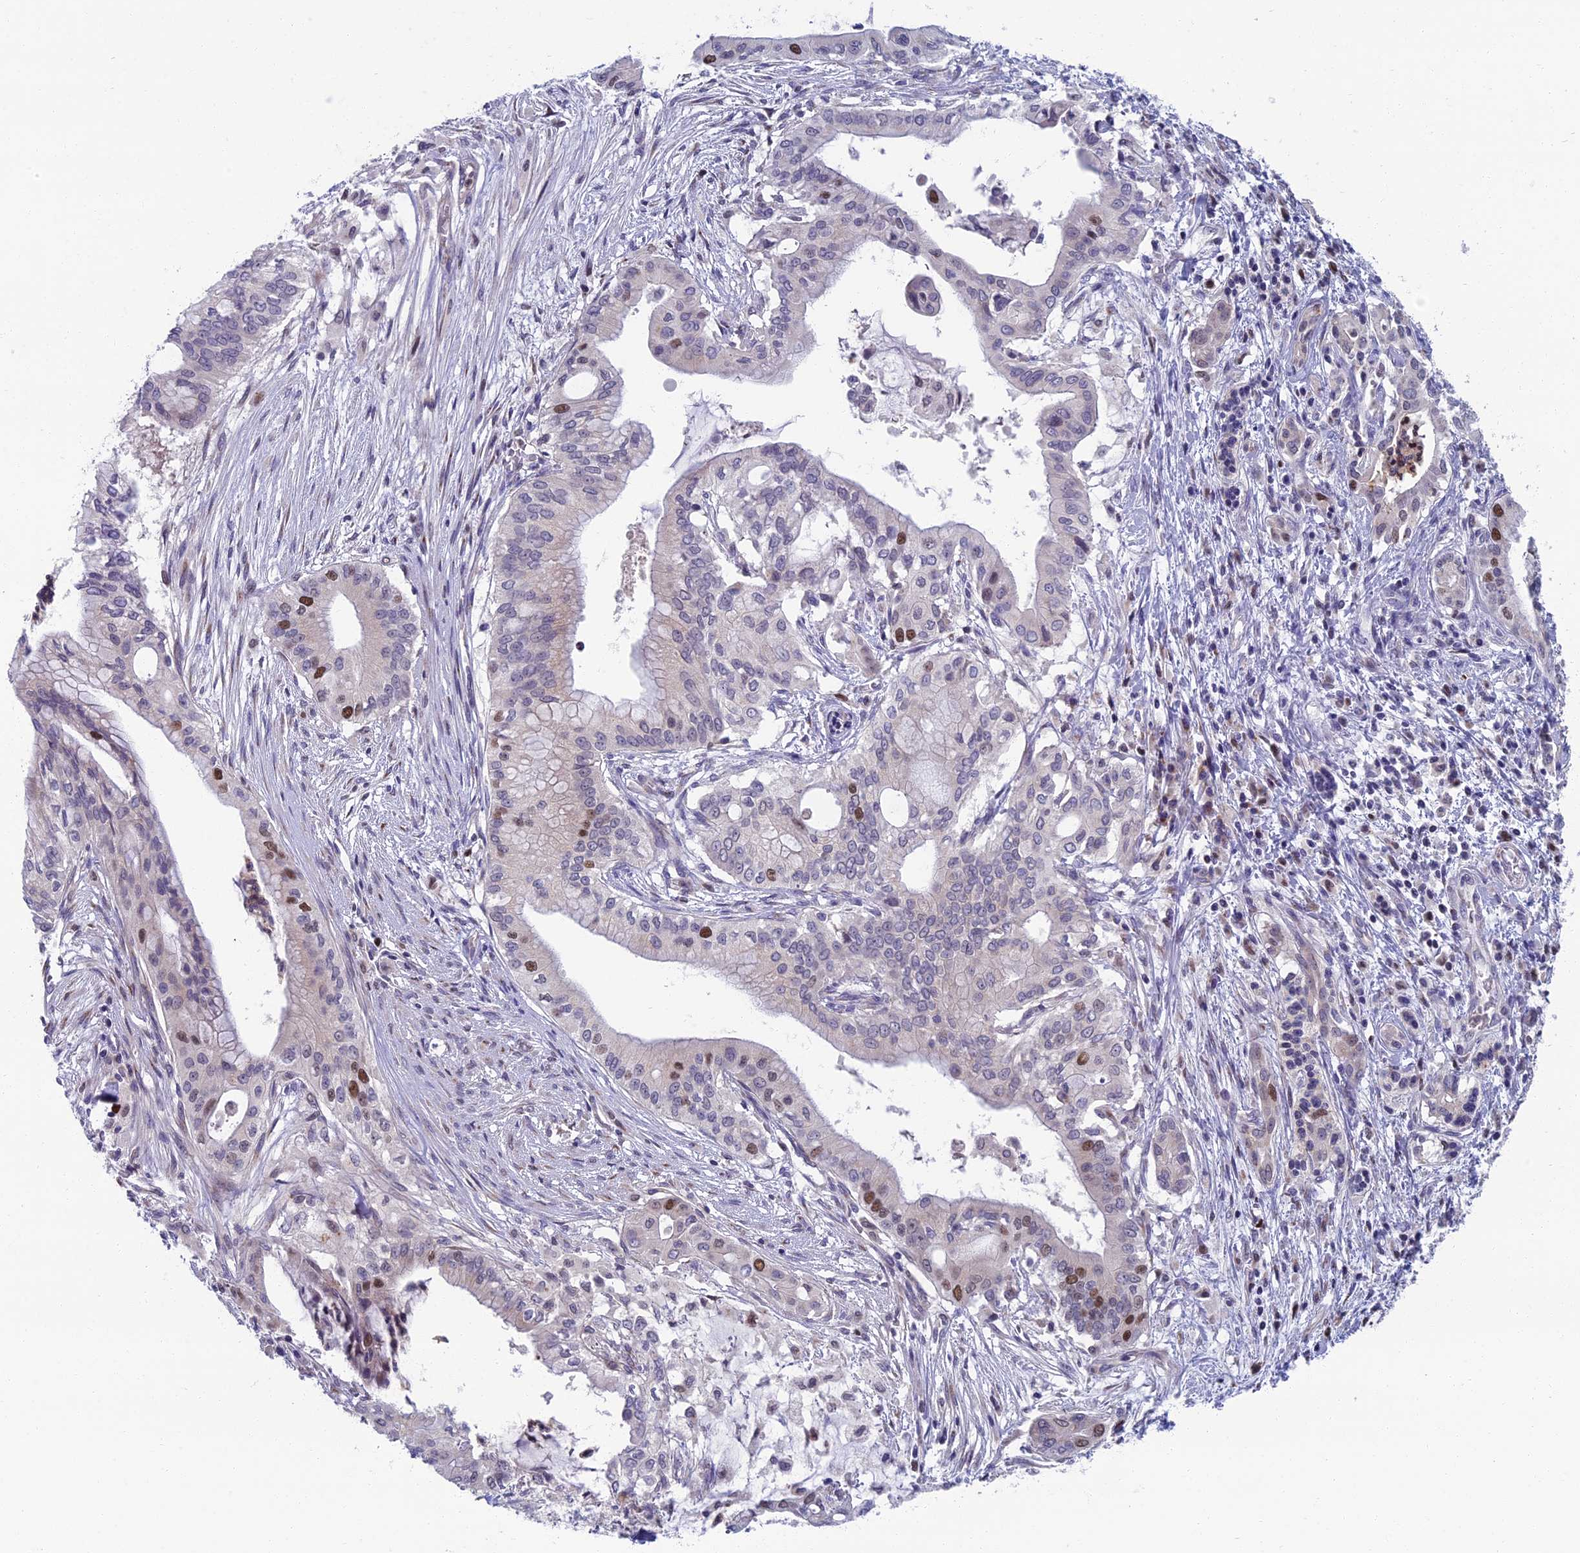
{"staining": {"intensity": "moderate", "quantity": "<25%", "location": "nuclear"}, "tissue": "pancreatic cancer", "cell_type": "Tumor cells", "image_type": "cancer", "snomed": [{"axis": "morphology", "description": "Adenocarcinoma, NOS"}, {"axis": "topography", "description": "Pancreas"}], "caption": "Human pancreatic cancer stained with a brown dye shows moderate nuclear positive positivity in about <25% of tumor cells.", "gene": "LIG1", "patient": {"sex": "male", "age": 46}}